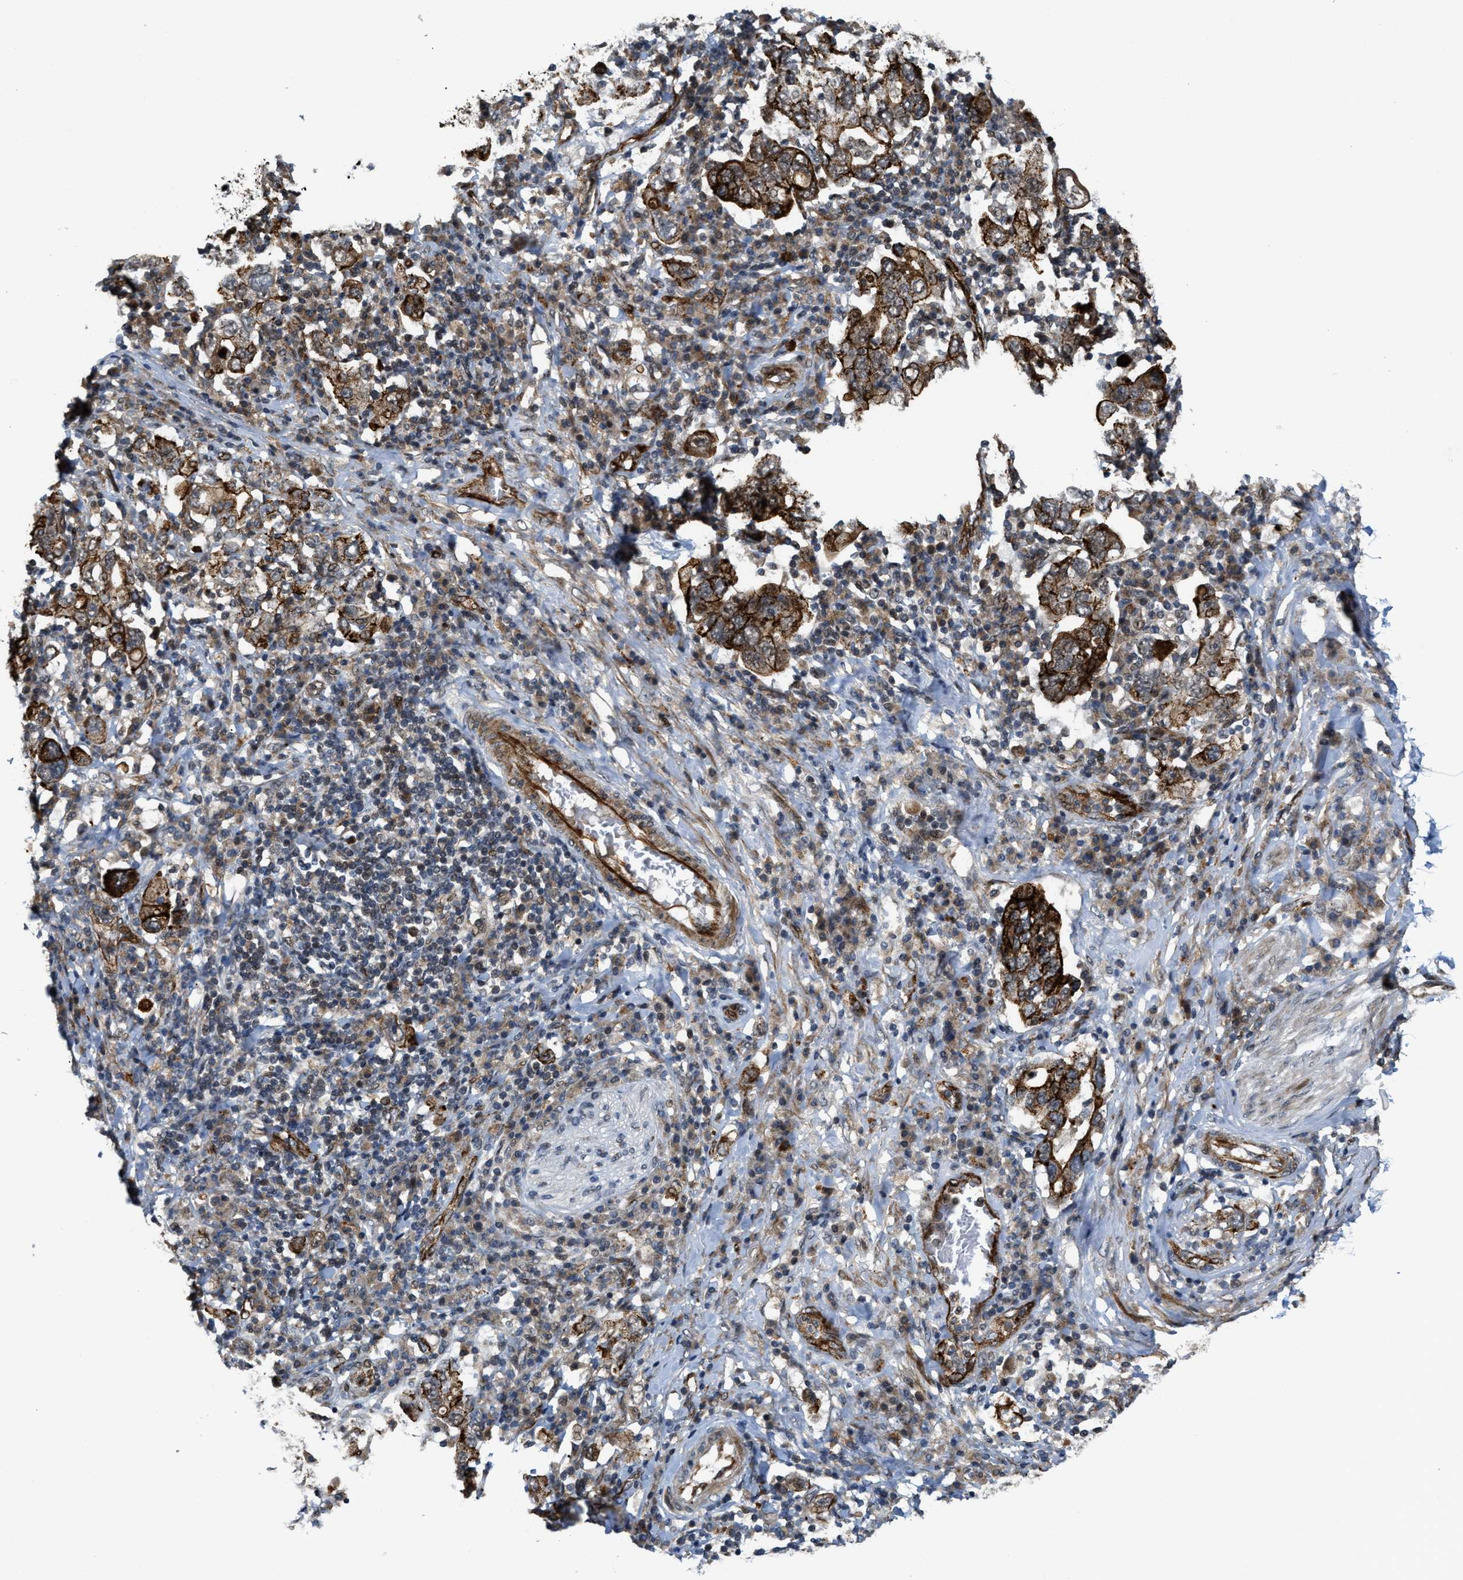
{"staining": {"intensity": "strong", "quantity": ">75%", "location": "cytoplasmic/membranous"}, "tissue": "stomach cancer", "cell_type": "Tumor cells", "image_type": "cancer", "snomed": [{"axis": "morphology", "description": "Adenocarcinoma, NOS"}, {"axis": "topography", "description": "Stomach, upper"}], "caption": "Adenocarcinoma (stomach) tissue demonstrates strong cytoplasmic/membranous staining in about >75% of tumor cells, visualized by immunohistochemistry.", "gene": "DPF2", "patient": {"sex": "male", "age": 62}}